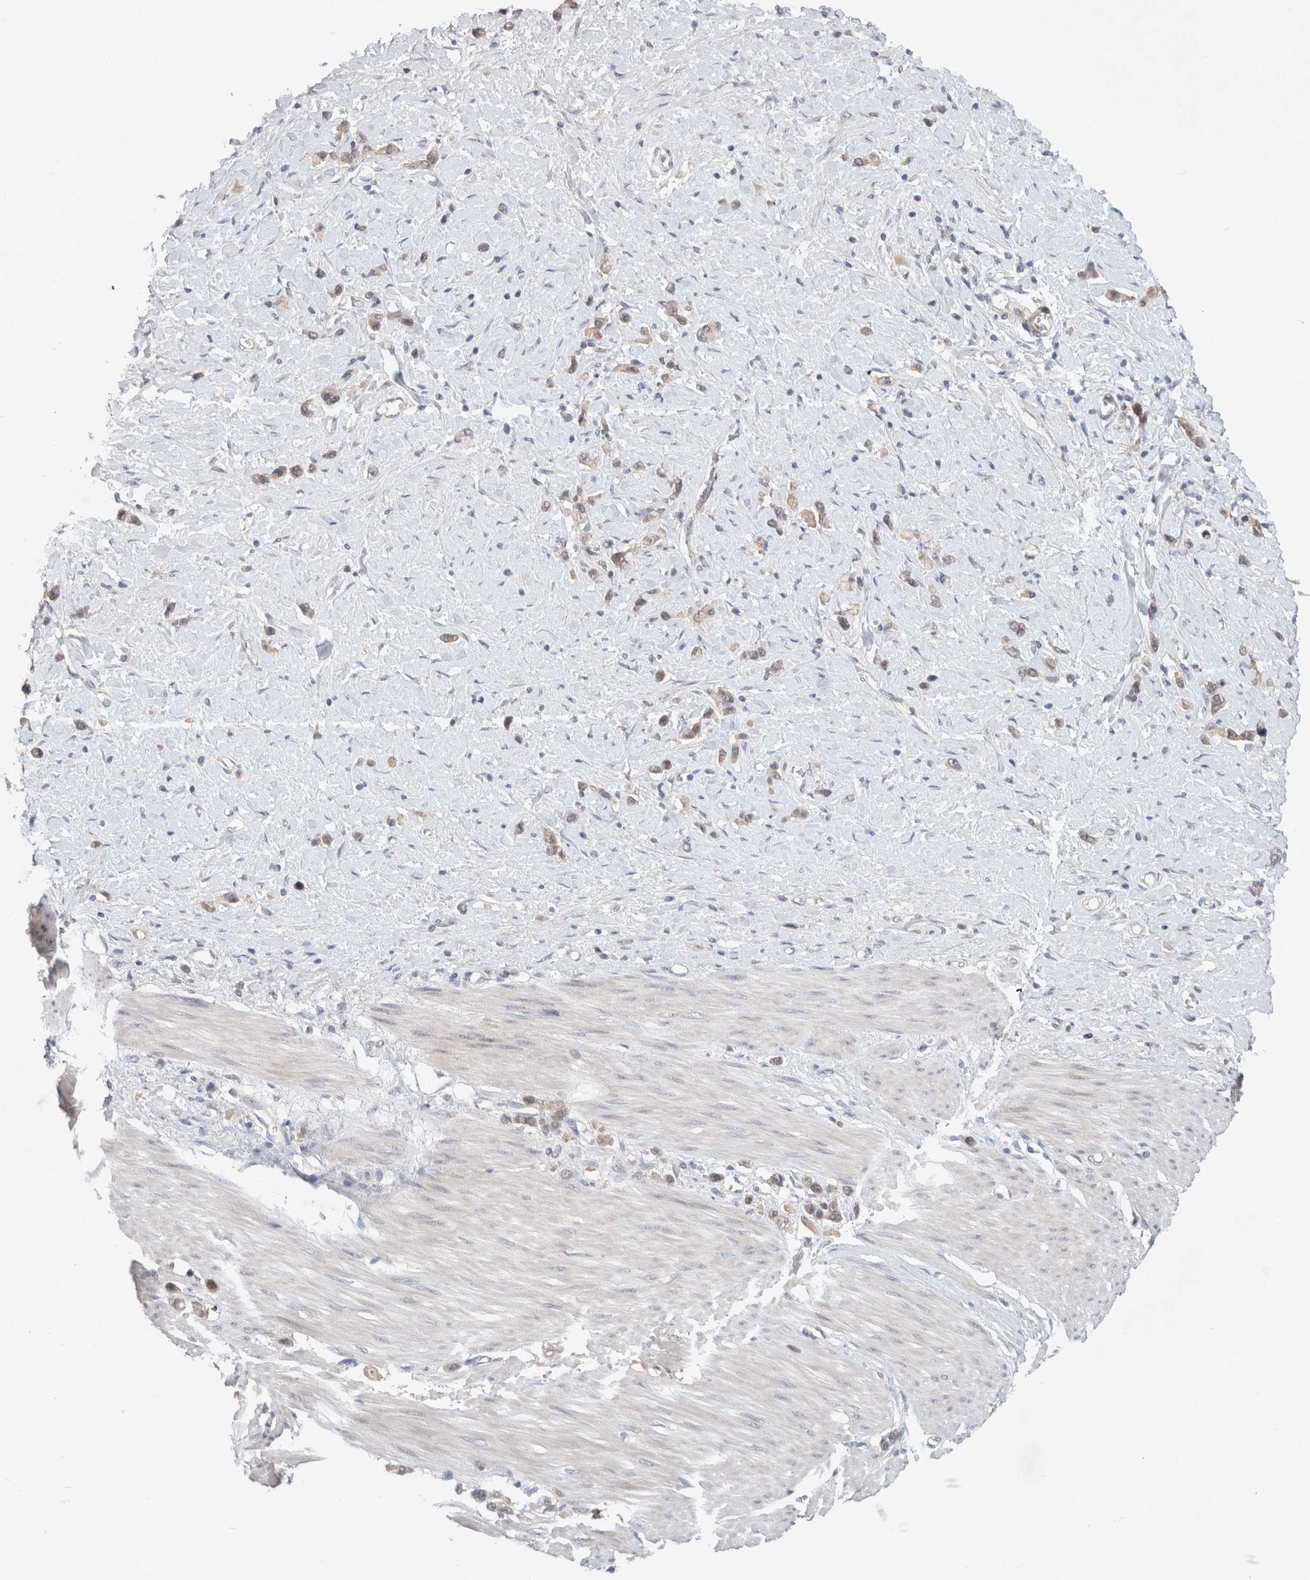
{"staining": {"intensity": "weak", "quantity": "<25%", "location": "cytoplasmic/membranous"}, "tissue": "stomach cancer", "cell_type": "Tumor cells", "image_type": "cancer", "snomed": [{"axis": "morphology", "description": "Adenocarcinoma, NOS"}, {"axis": "topography", "description": "Stomach"}], "caption": "The micrograph displays no staining of tumor cells in stomach adenocarcinoma. (DAB (3,3'-diaminobenzidine) immunohistochemistry visualized using brightfield microscopy, high magnification).", "gene": "RASAL2", "patient": {"sex": "female", "age": 65}}